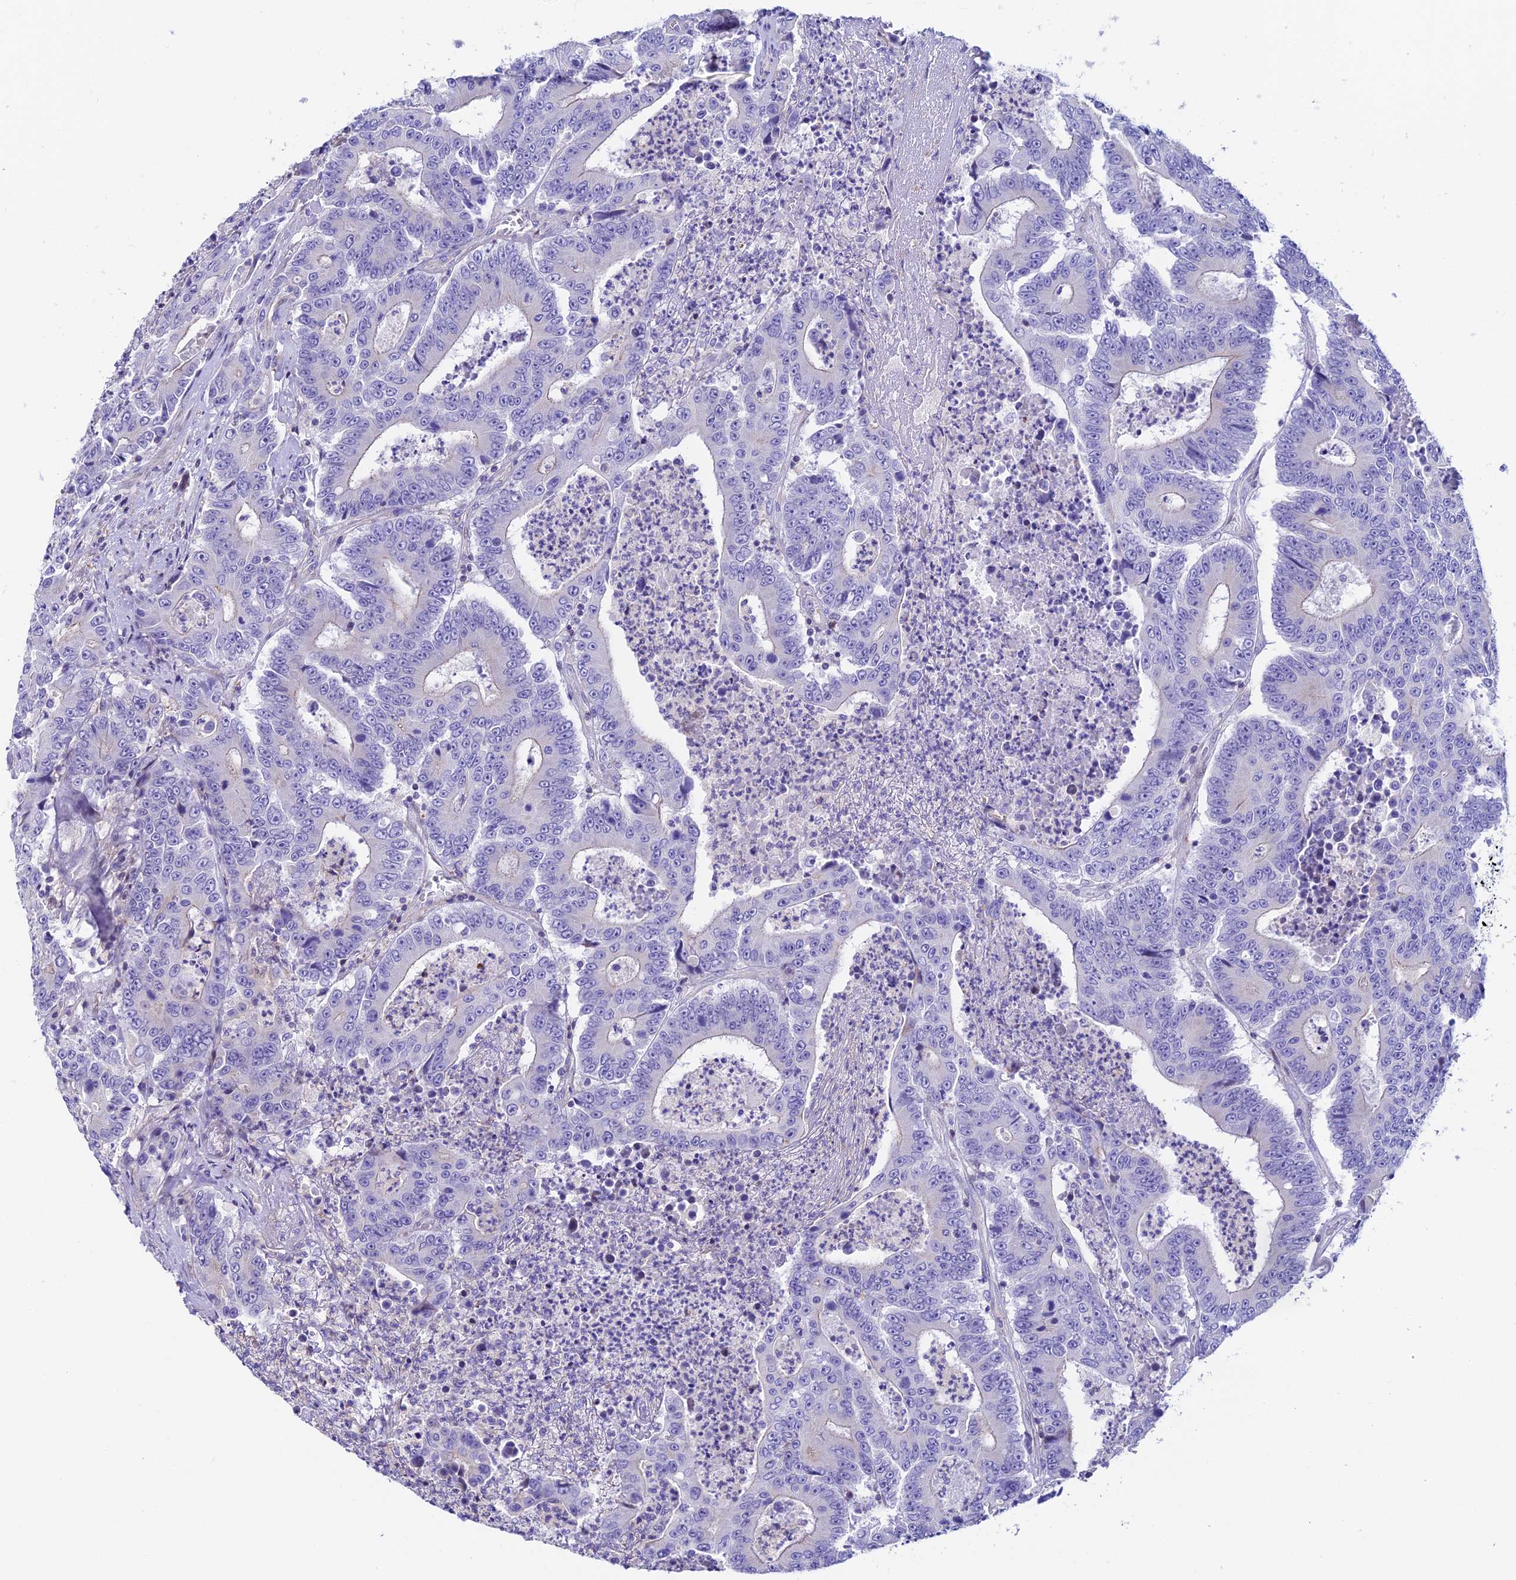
{"staining": {"intensity": "negative", "quantity": "none", "location": "none"}, "tissue": "colorectal cancer", "cell_type": "Tumor cells", "image_type": "cancer", "snomed": [{"axis": "morphology", "description": "Adenocarcinoma, NOS"}, {"axis": "topography", "description": "Colon"}], "caption": "This image is of colorectal adenocarcinoma stained with IHC to label a protein in brown with the nuclei are counter-stained blue. There is no staining in tumor cells.", "gene": "PRIM1", "patient": {"sex": "male", "age": 83}}